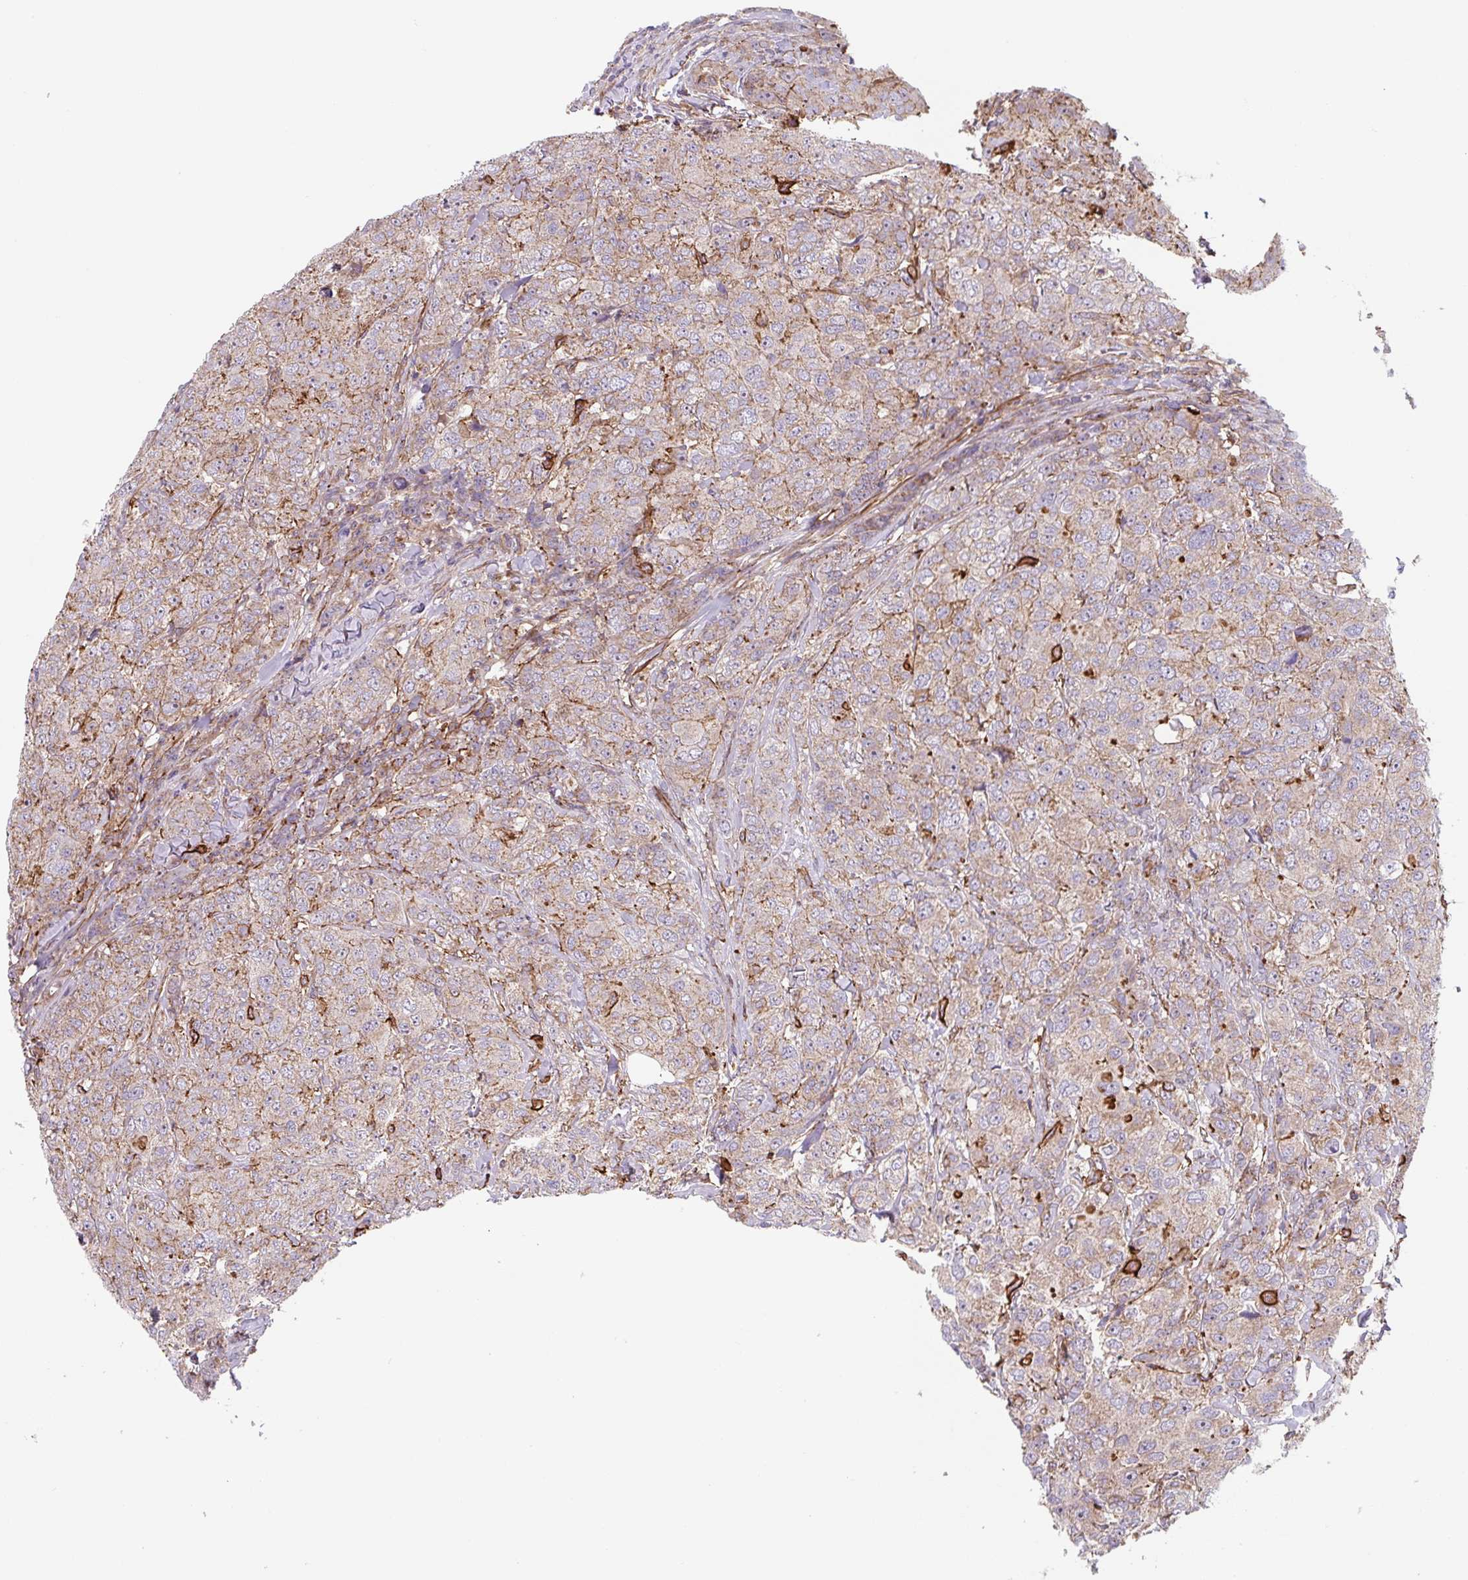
{"staining": {"intensity": "weak", "quantity": ">75%", "location": "cytoplasmic/membranous"}, "tissue": "breast cancer", "cell_type": "Tumor cells", "image_type": "cancer", "snomed": [{"axis": "morphology", "description": "Duct carcinoma"}, {"axis": "topography", "description": "Breast"}], "caption": "This histopathology image shows immunohistochemistry (IHC) staining of human breast cancer, with low weak cytoplasmic/membranous expression in about >75% of tumor cells.", "gene": "DHFR2", "patient": {"sex": "female", "age": 43}}